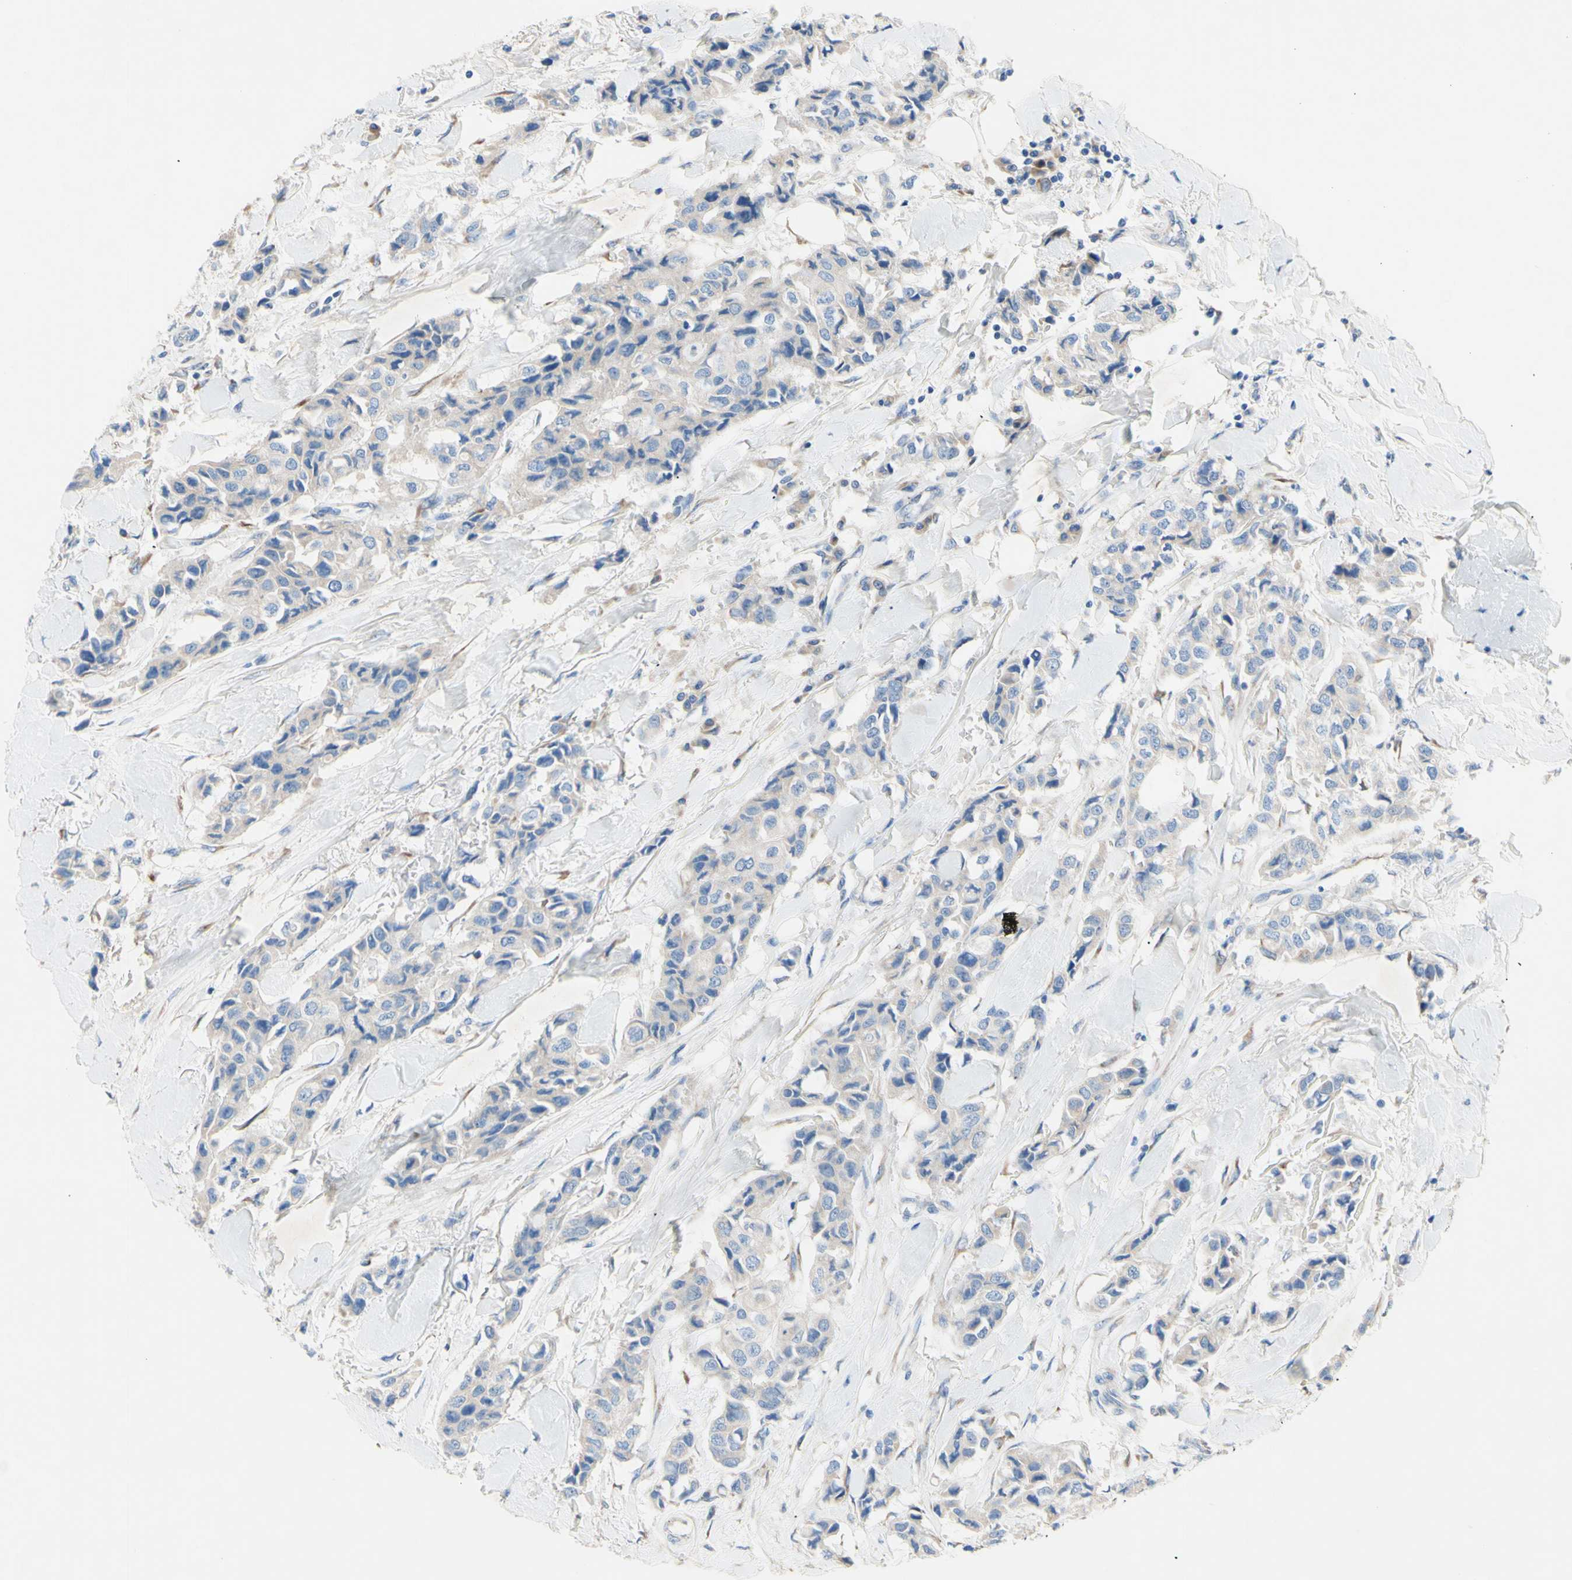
{"staining": {"intensity": "weak", "quantity": "<25%", "location": "cytoplasmic/membranous"}, "tissue": "breast cancer", "cell_type": "Tumor cells", "image_type": "cancer", "snomed": [{"axis": "morphology", "description": "Duct carcinoma"}, {"axis": "topography", "description": "Breast"}], "caption": "Infiltrating ductal carcinoma (breast) stained for a protein using immunohistochemistry shows no positivity tumor cells.", "gene": "TMIGD2", "patient": {"sex": "female", "age": 80}}